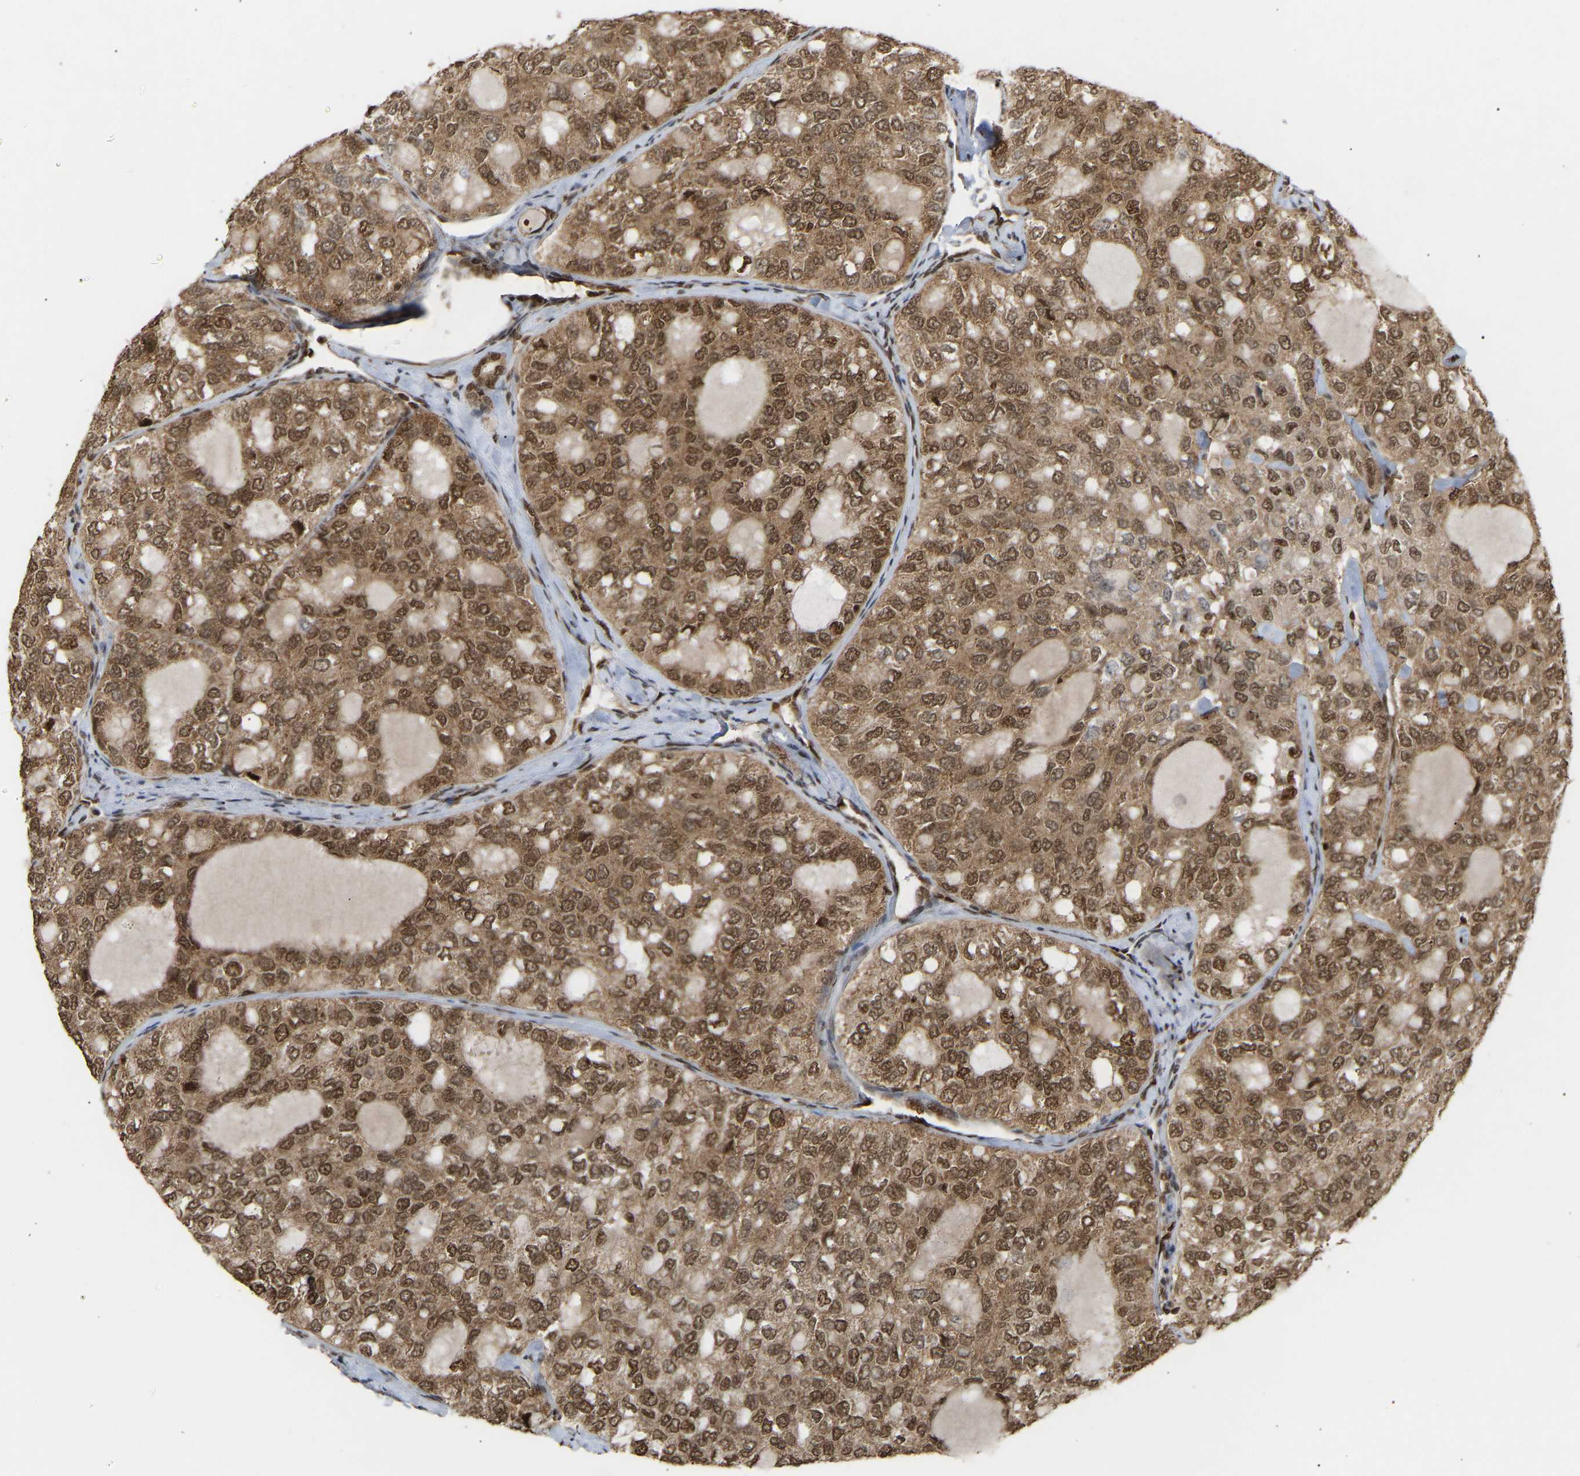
{"staining": {"intensity": "moderate", "quantity": ">75%", "location": "cytoplasmic/membranous,nuclear"}, "tissue": "thyroid cancer", "cell_type": "Tumor cells", "image_type": "cancer", "snomed": [{"axis": "morphology", "description": "Follicular adenoma carcinoma, NOS"}, {"axis": "topography", "description": "Thyroid gland"}], "caption": "Brown immunohistochemical staining in human thyroid cancer reveals moderate cytoplasmic/membranous and nuclear positivity in about >75% of tumor cells.", "gene": "ALYREF", "patient": {"sex": "male", "age": 75}}